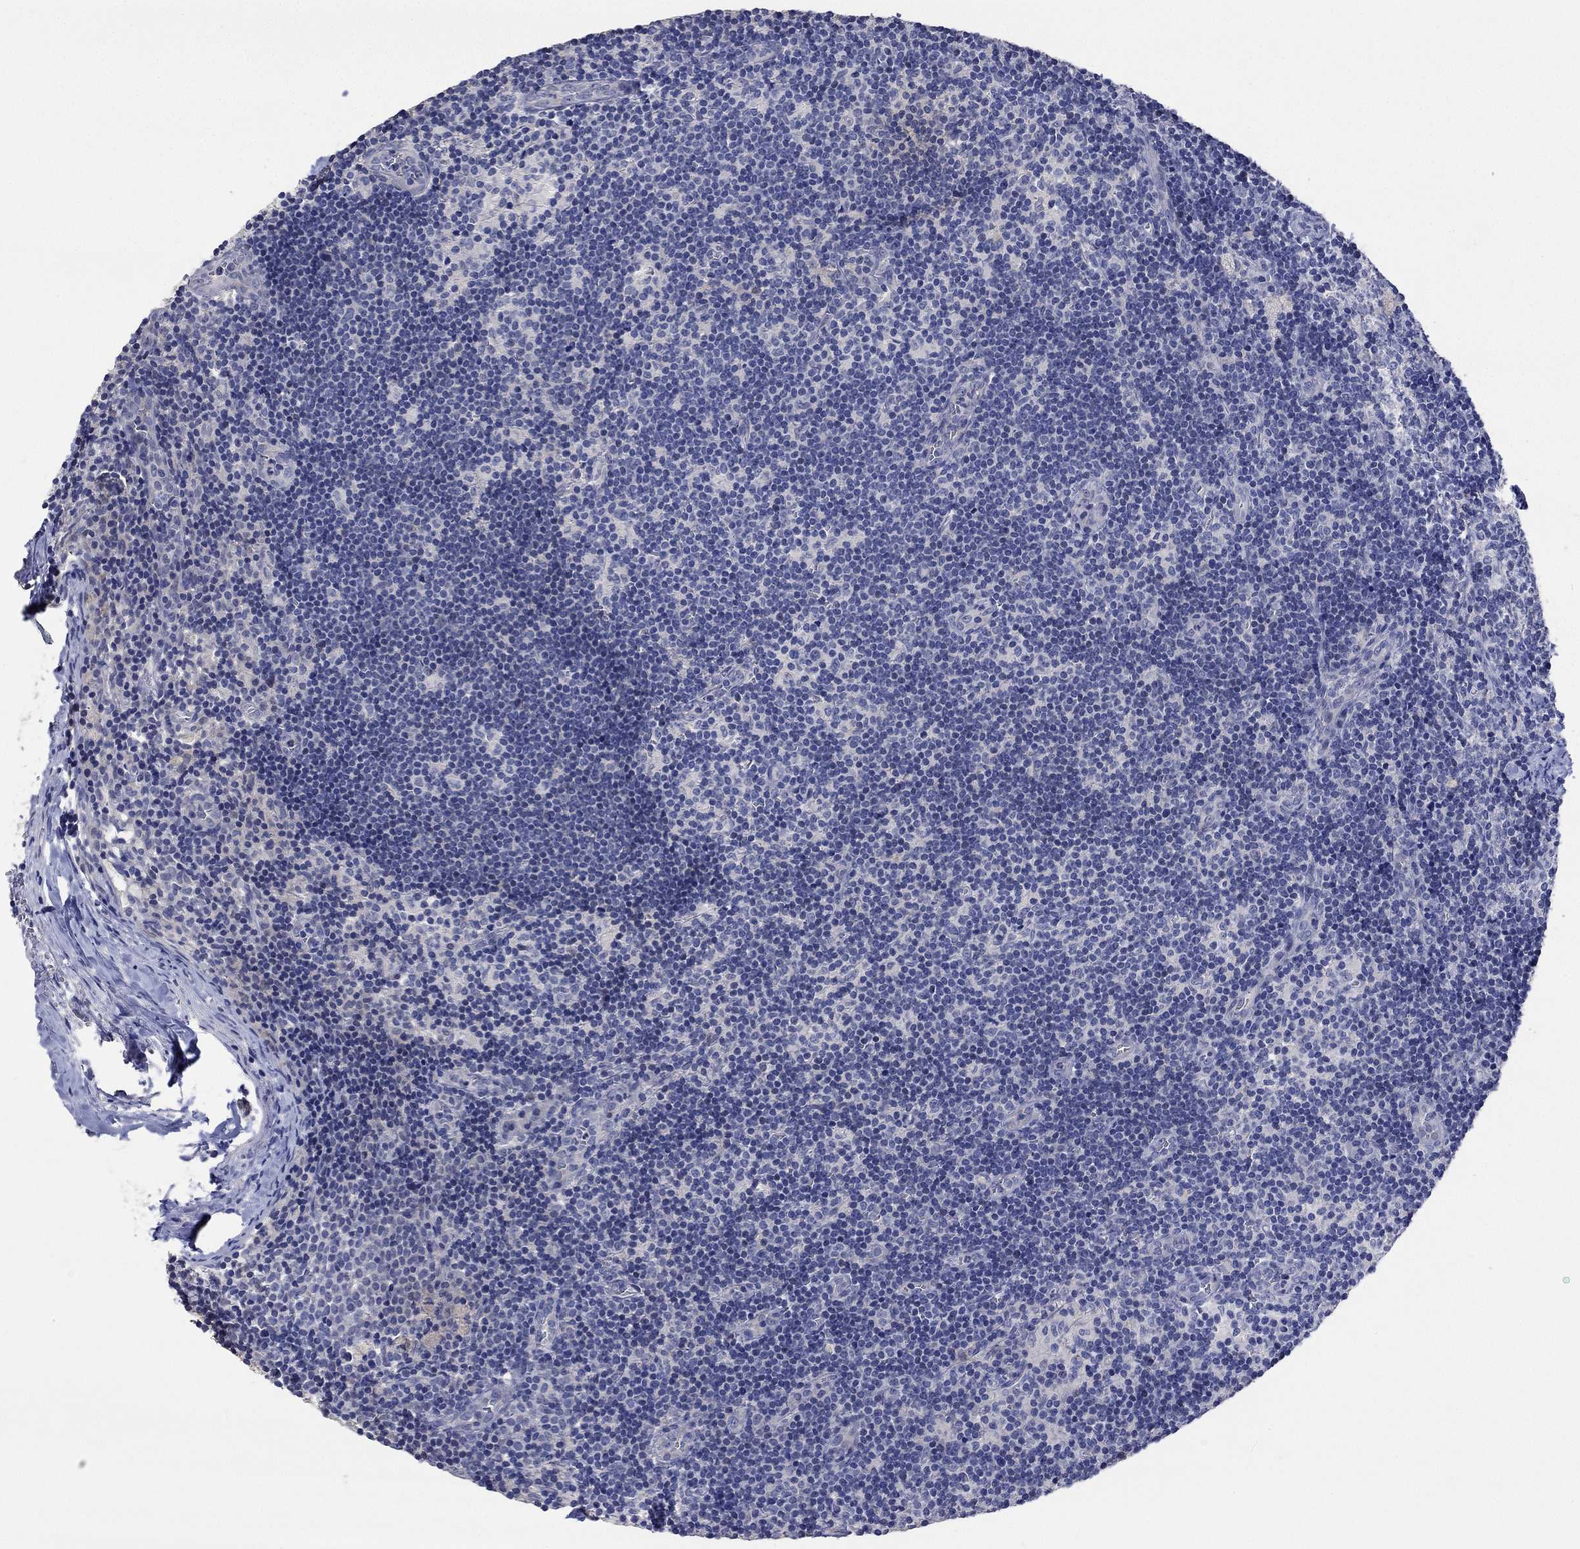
{"staining": {"intensity": "negative", "quantity": "none", "location": "none"}, "tissue": "lymph node", "cell_type": "Germinal center cells", "image_type": "normal", "snomed": [{"axis": "morphology", "description": "Normal tissue, NOS"}, {"axis": "topography", "description": "Lymph node"}], "caption": "This histopathology image is of normal lymph node stained with immunohistochemistry (IHC) to label a protein in brown with the nuclei are counter-stained blue. There is no staining in germinal center cells.", "gene": "PNMA5", "patient": {"sex": "female", "age": 52}}